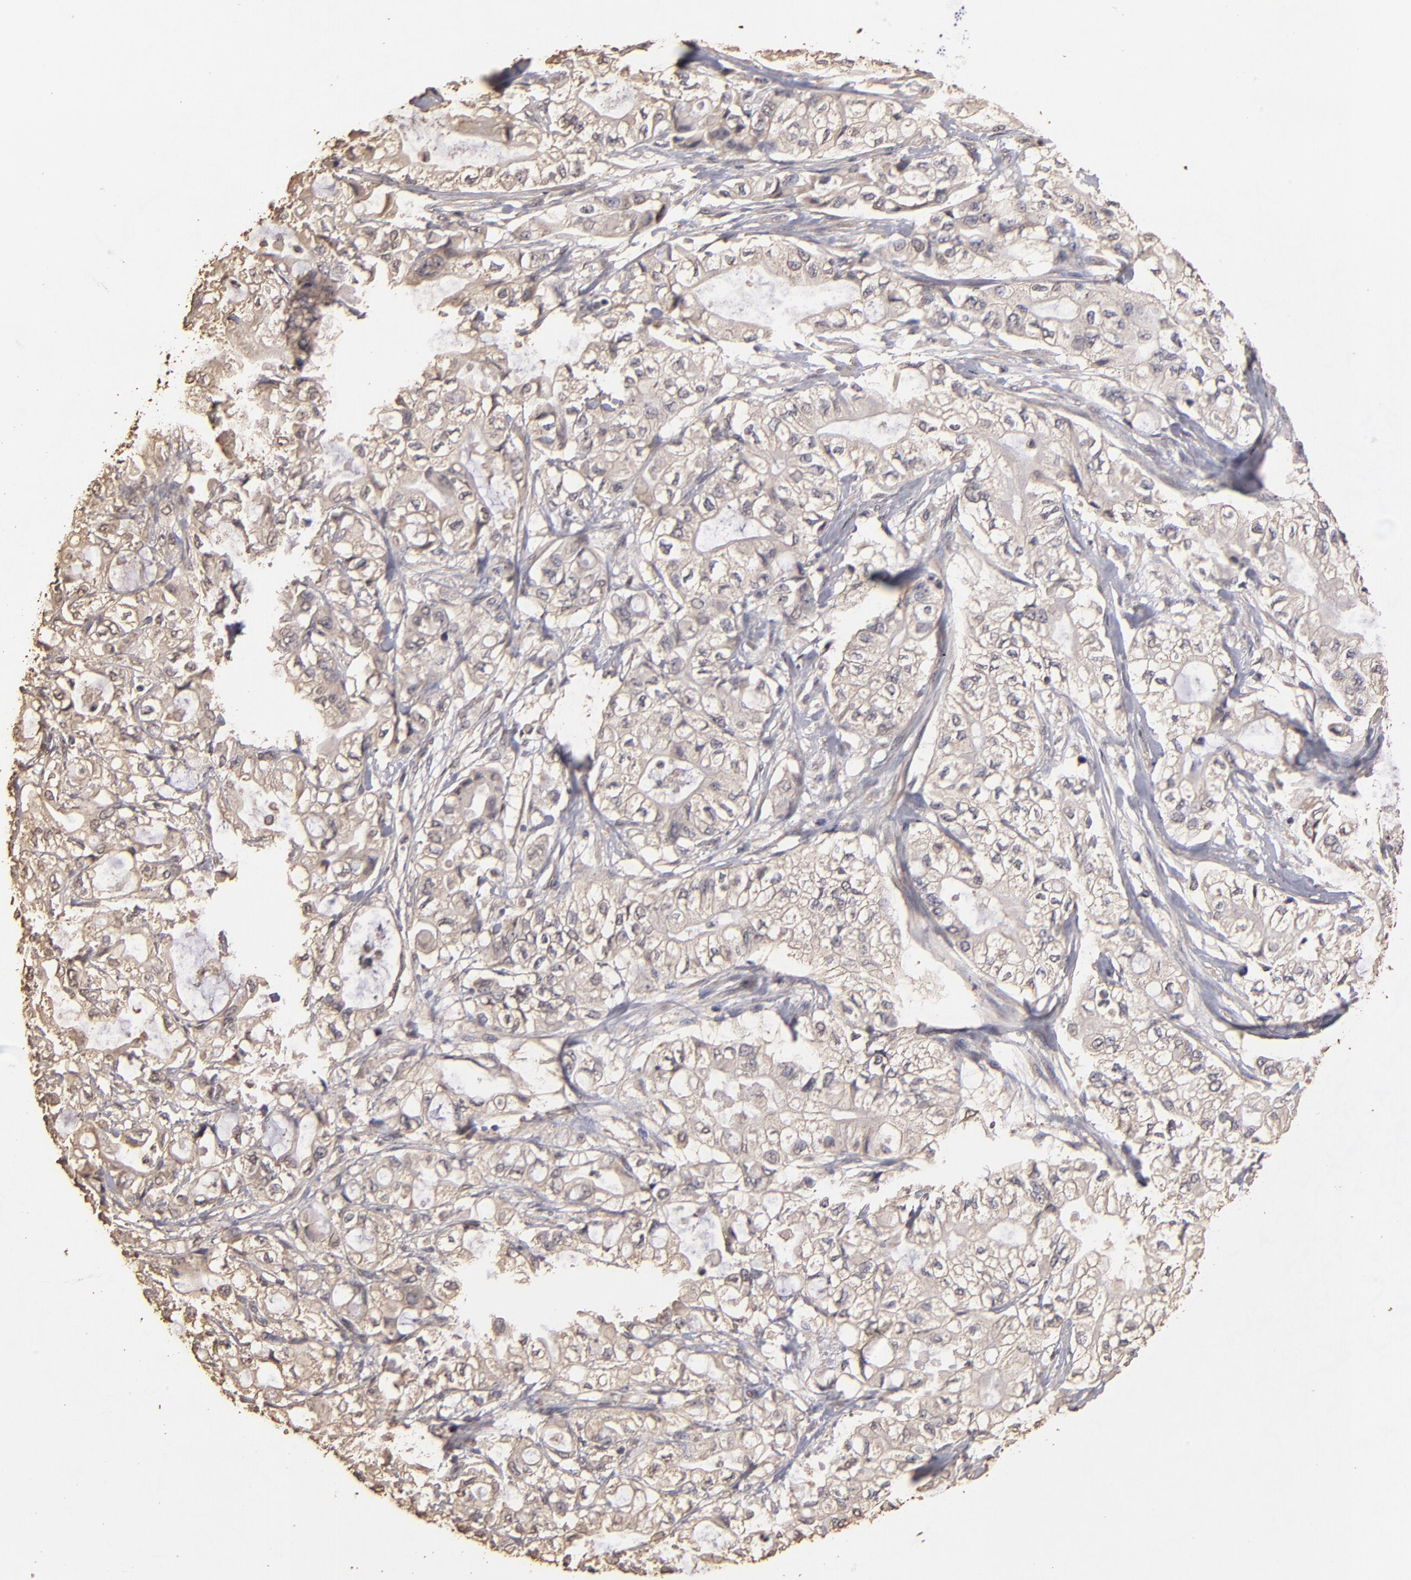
{"staining": {"intensity": "weak", "quantity": "<25%", "location": "cytoplasmic/membranous"}, "tissue": "pancreatic cancer", "cell_type": "Tumor cells", "image_type": "cancer", "snomed": [{"axis": "morphology", "description": "Adenocarcinoma, NOS"}, {"axis": "topography", "description": "Pancreas"}], "caption": "A high-resolution histopathology image shows immunohistochemistry (IHC) staining of pancreatic adenocarcinoma, which exhibits no significant positivity in tumor cells.", "gene": "OPHN1", "patient": {"sex": "male", "age": 79}}